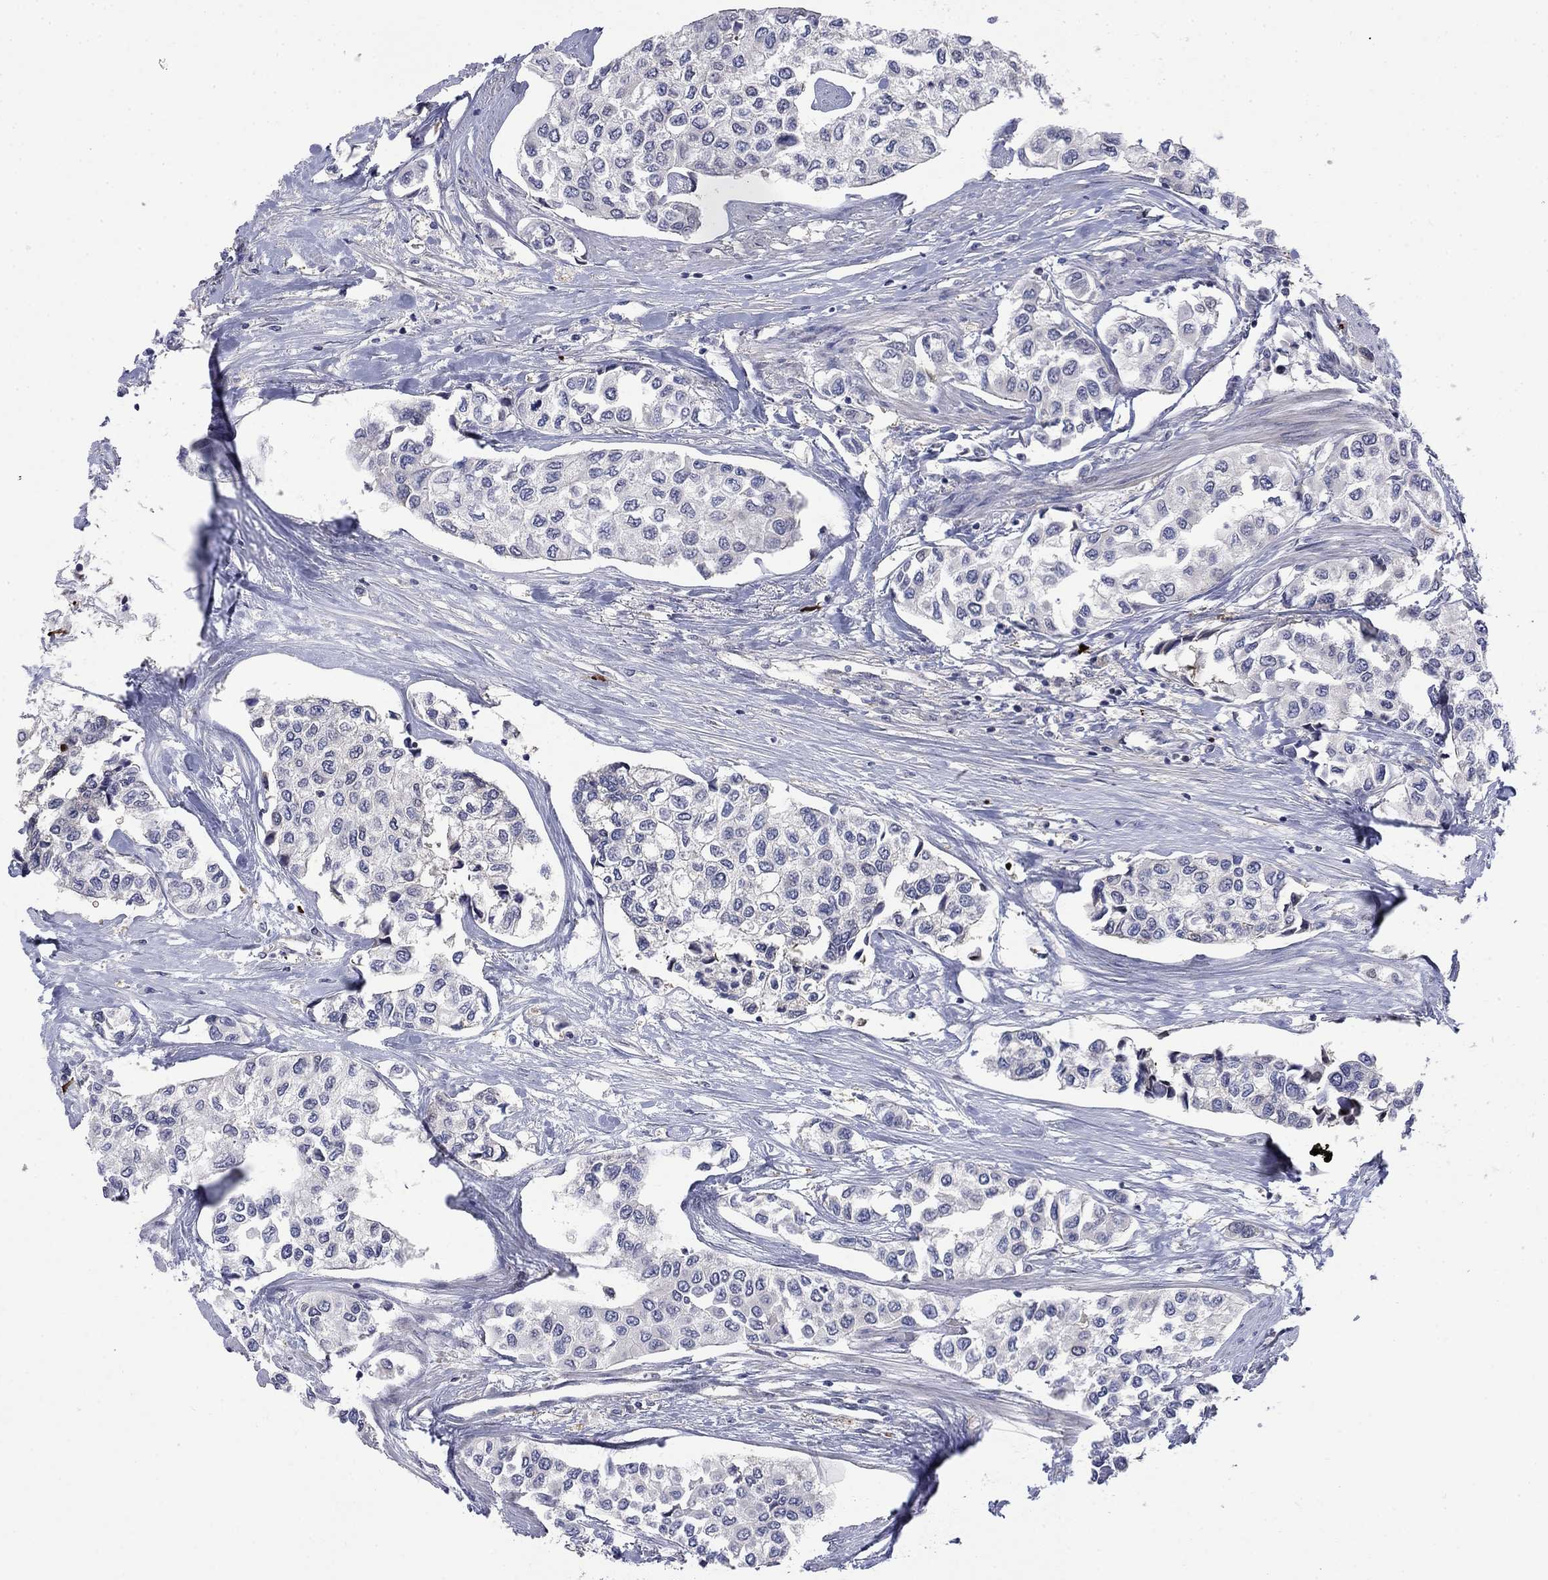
{"staining": {"intensity": "negative", "quantity": "none", "location": "none"}, "tissue": "urothelial cancer", "cell_type": "Tumor cells", "image_type": "cancer", "snomed": [{"axis": "morphology", "description": "Urothelial carcinoma, High grade"}, {"axis": "topography", "description": "Urinary bladder"}], "caption": "Micrograph shows no protein positivity in tumor cells of urothelial cancer tissue. Nuclei are stained in blue.", "gene": "PDZD2", "patient": {"sex": "male", "age": 73}}